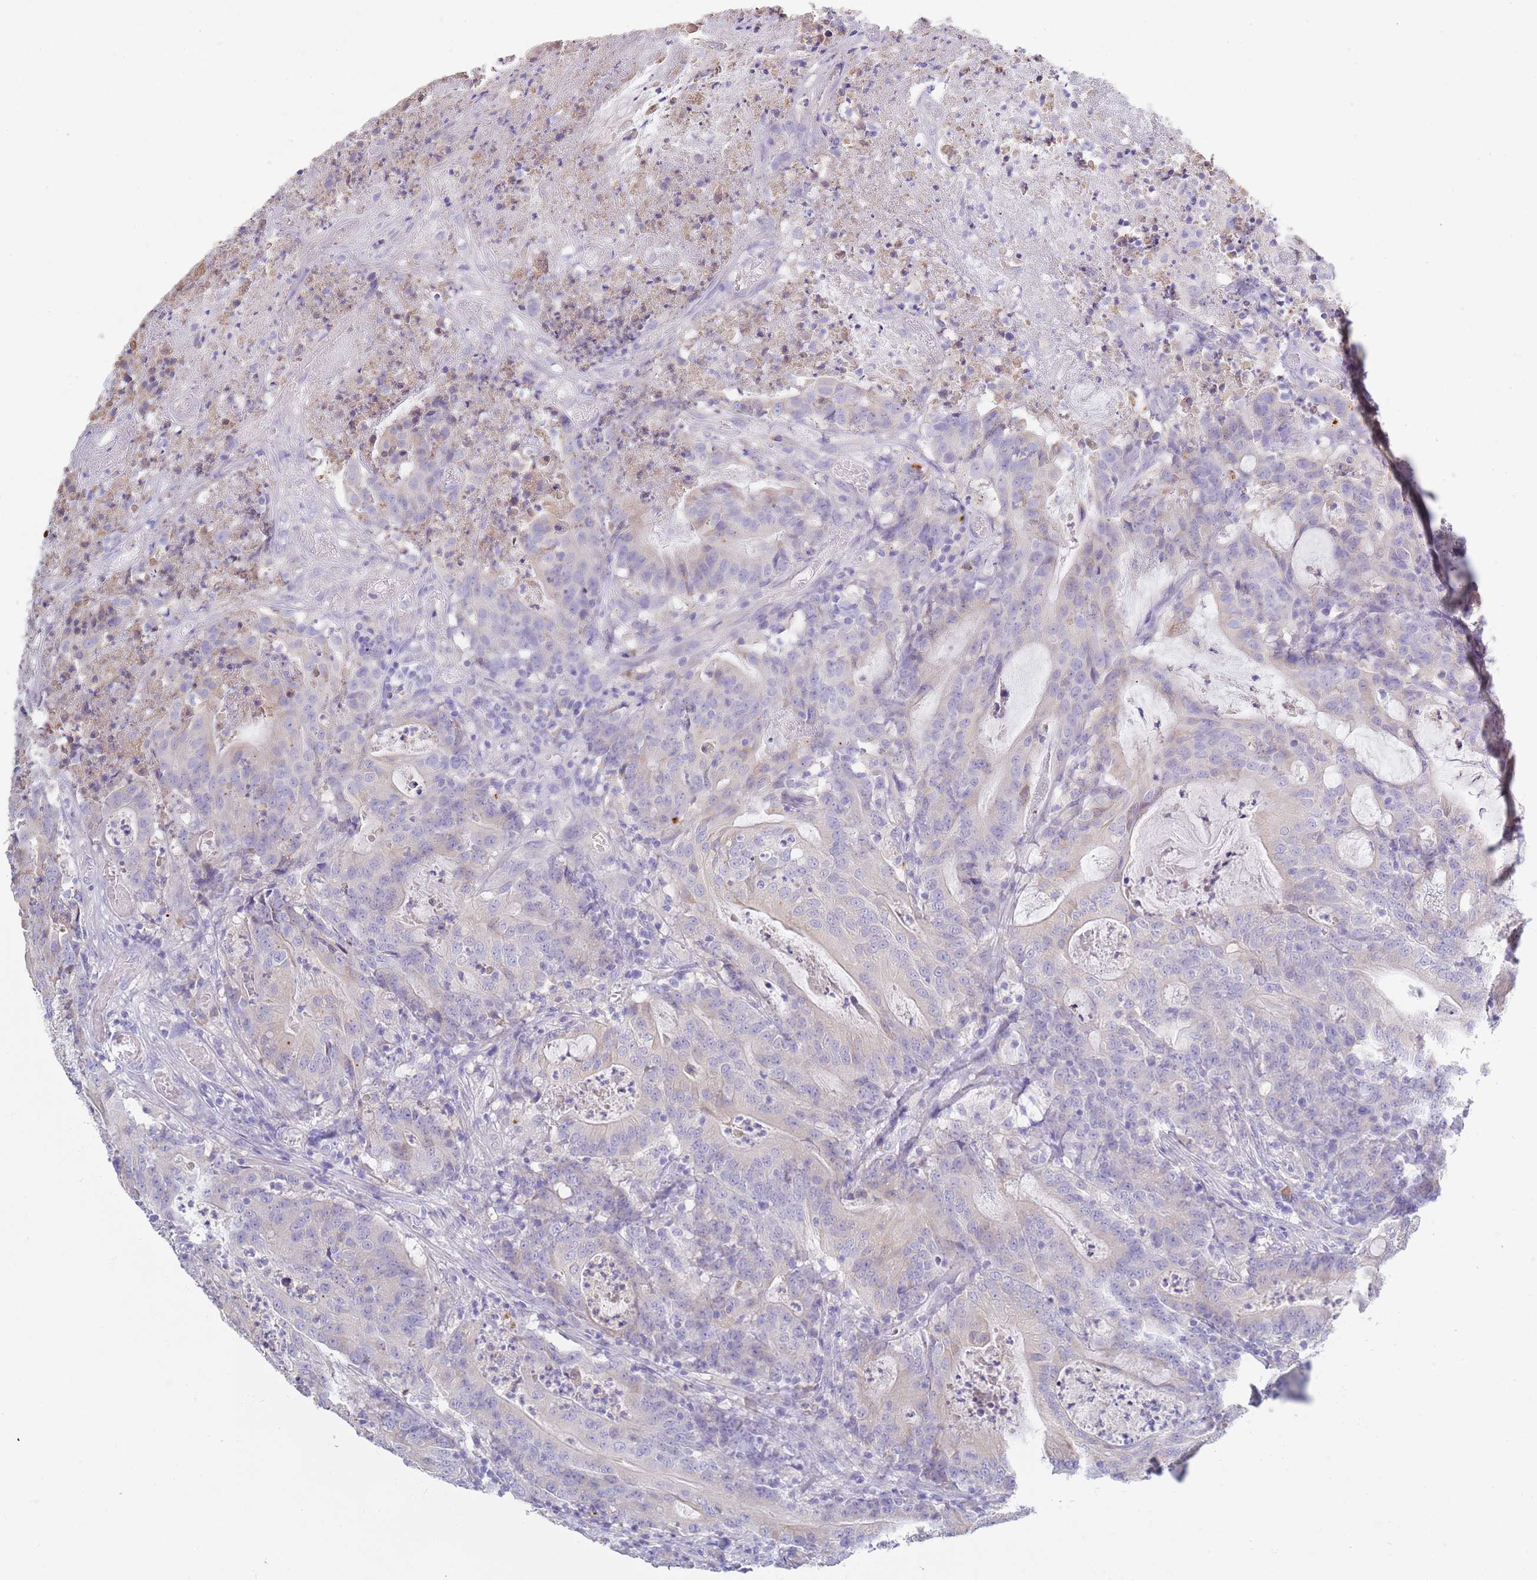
{"staining": {"intensity": "negative", "quantity": "none", "location": "none"}, "tissue": "colorectal cancer", "cell_type": "Tumor cells", "image_type": "cancer", "snomed": [{"axis": "morphology", "description": "Adenocarcinoma, NOS"}, {"axis": "topography", "description": "Colon"}], "caption": "This is an immunohistochemistry image of human colorectal adenocarcinoma. There is no staining in tumor cells.", "gene": "CCDC149", "patient": {"sex": "male", "age": 83}}